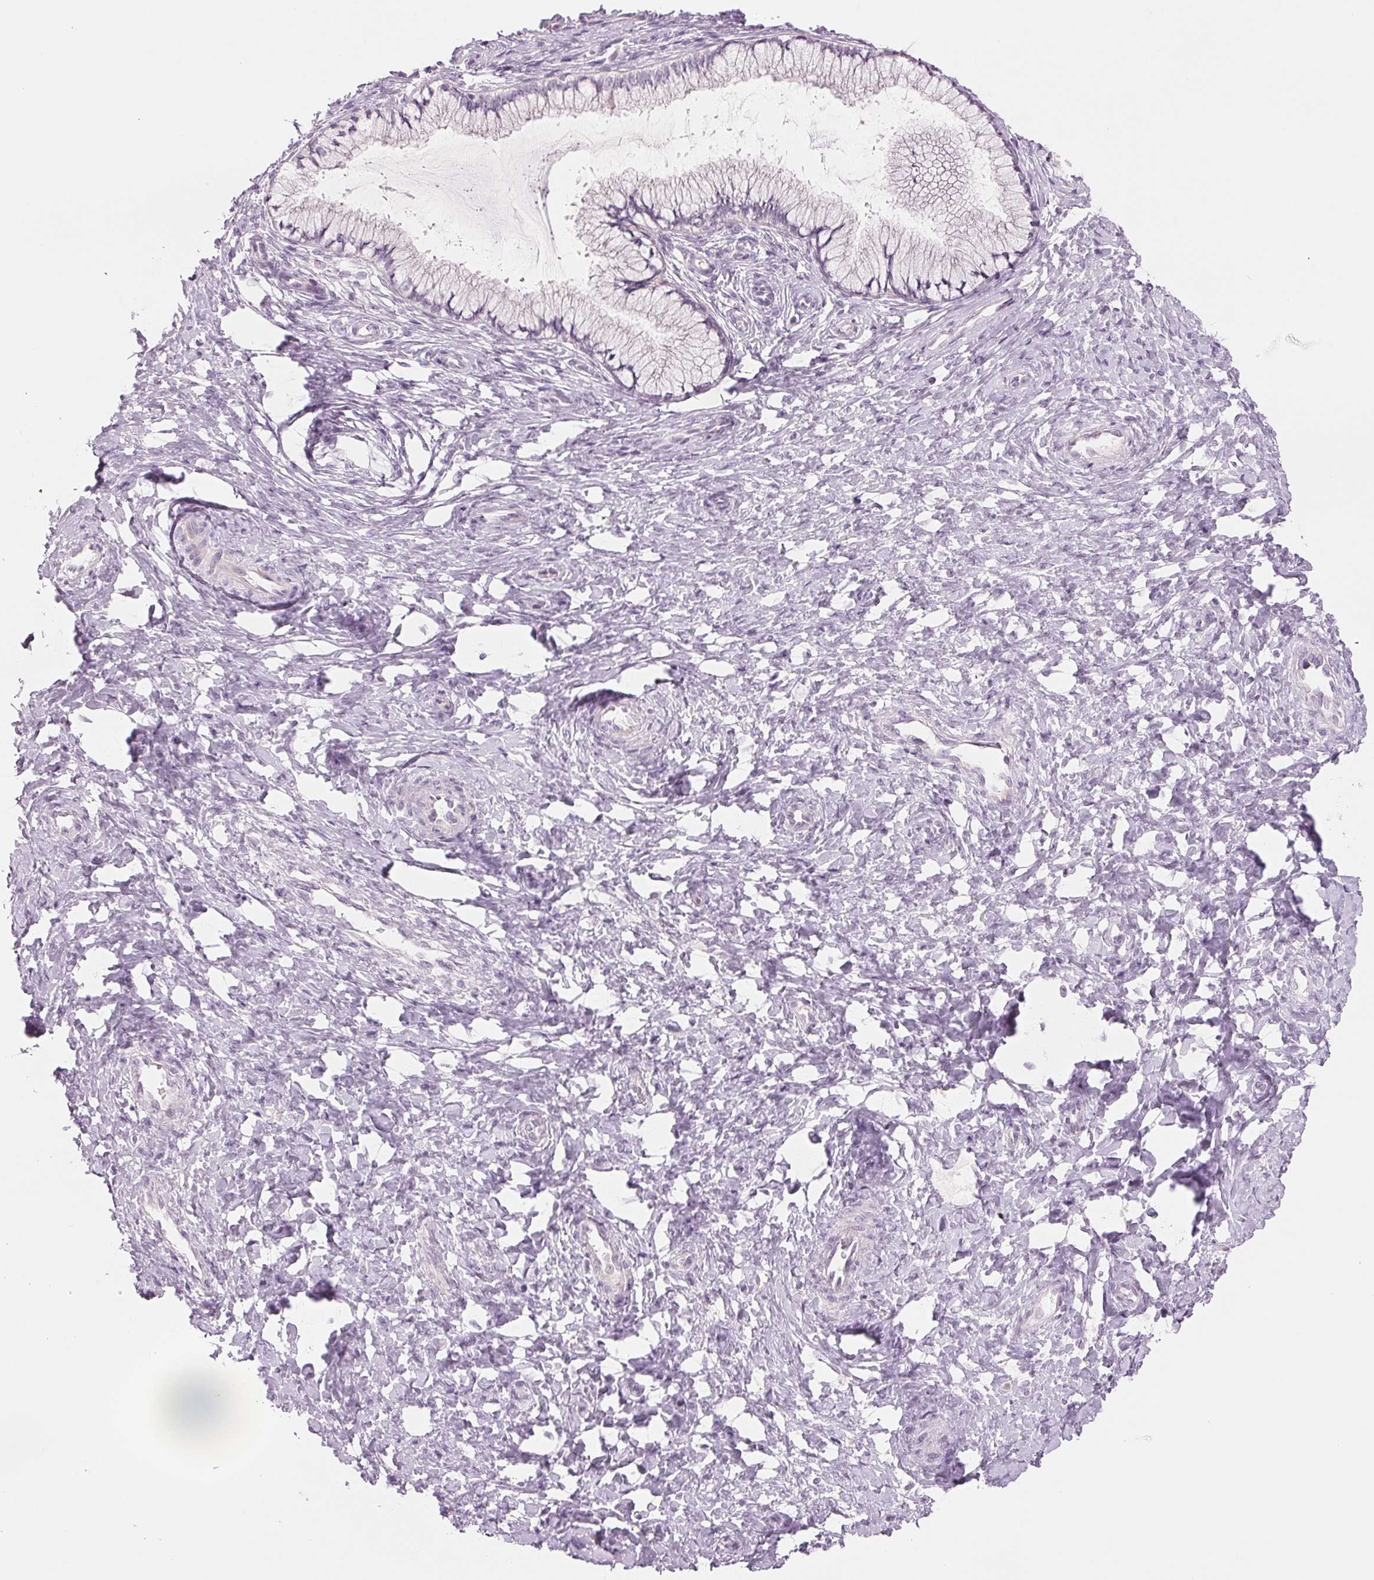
{"staining": {"intensity": "negative", "quantity": "none", "location": "none"}, "tissue": "cervix", "cell_type": "Glandular cells", "image_type": "normal", "snomed": [{"axis": "morphology", "description": "Normal tissue, NOS"}, {"axis": "topography", "description": "Cervix"}], "caption": "Human cervix stained for a protein using immunohistochemistry (IHC) shows no positivity in glandular cells.", "gene": "CCDC168", "patient": {"sex": "female", "age": 37}}